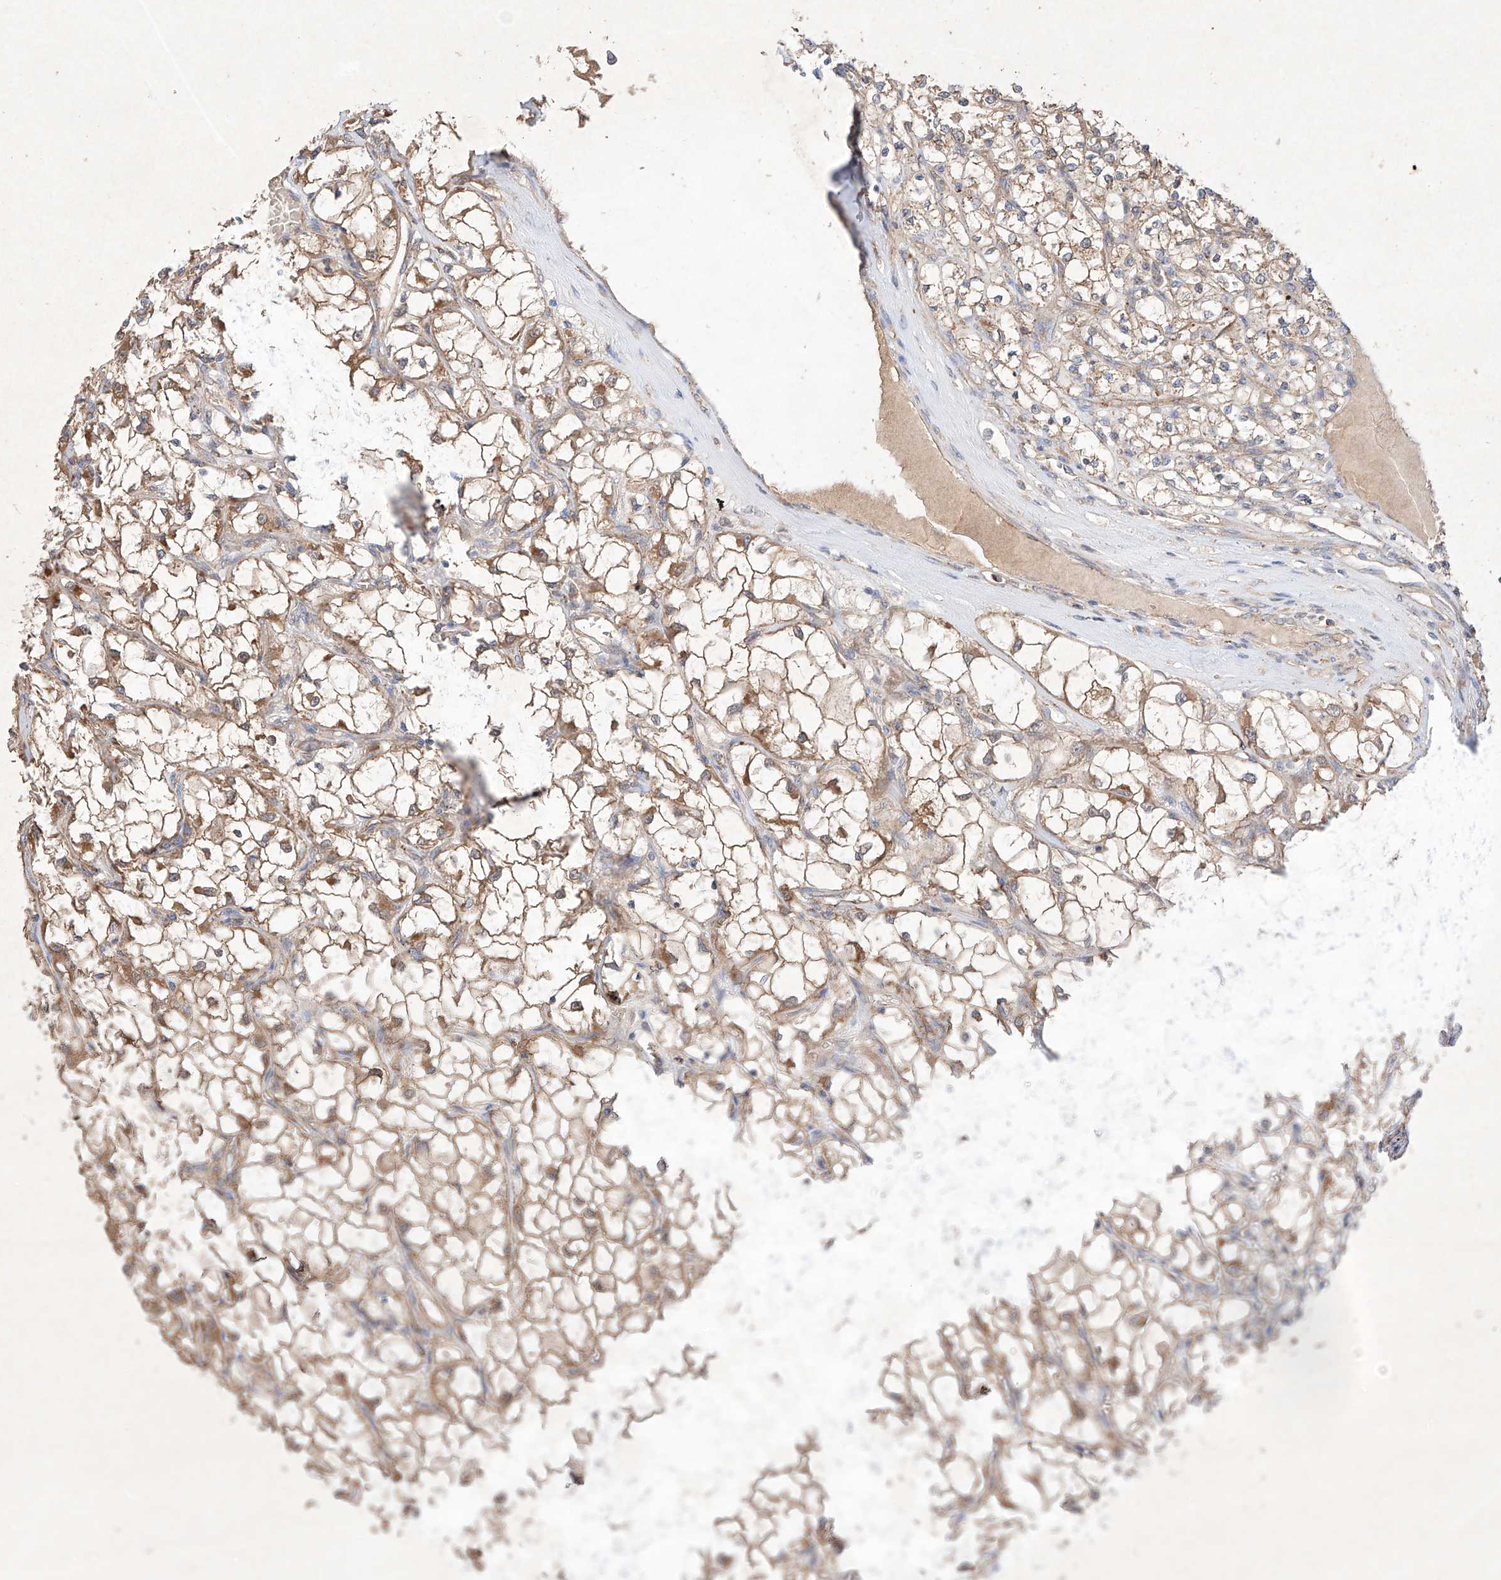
{"staining": {"intensity": "moderate", "quantity": ">75%", "location": "cytoplasmic/membranous"}, "tissue": "renal cancer", "cell_type": "Tumor cells", "image_type": "cancer", "snomed": [{"axis": "morphology", "description": "Adenocarcinoma, NOS"}, {"axis": "topography", "description": "Kidney"}], "caption": "The image exhibits a brown stain indicating the presence of a protein in the cytoplasmic/membranous of tumor cells in renal cancer.", "gene": "C6orf62", "patient": {"sex": "female", "age": 69}}